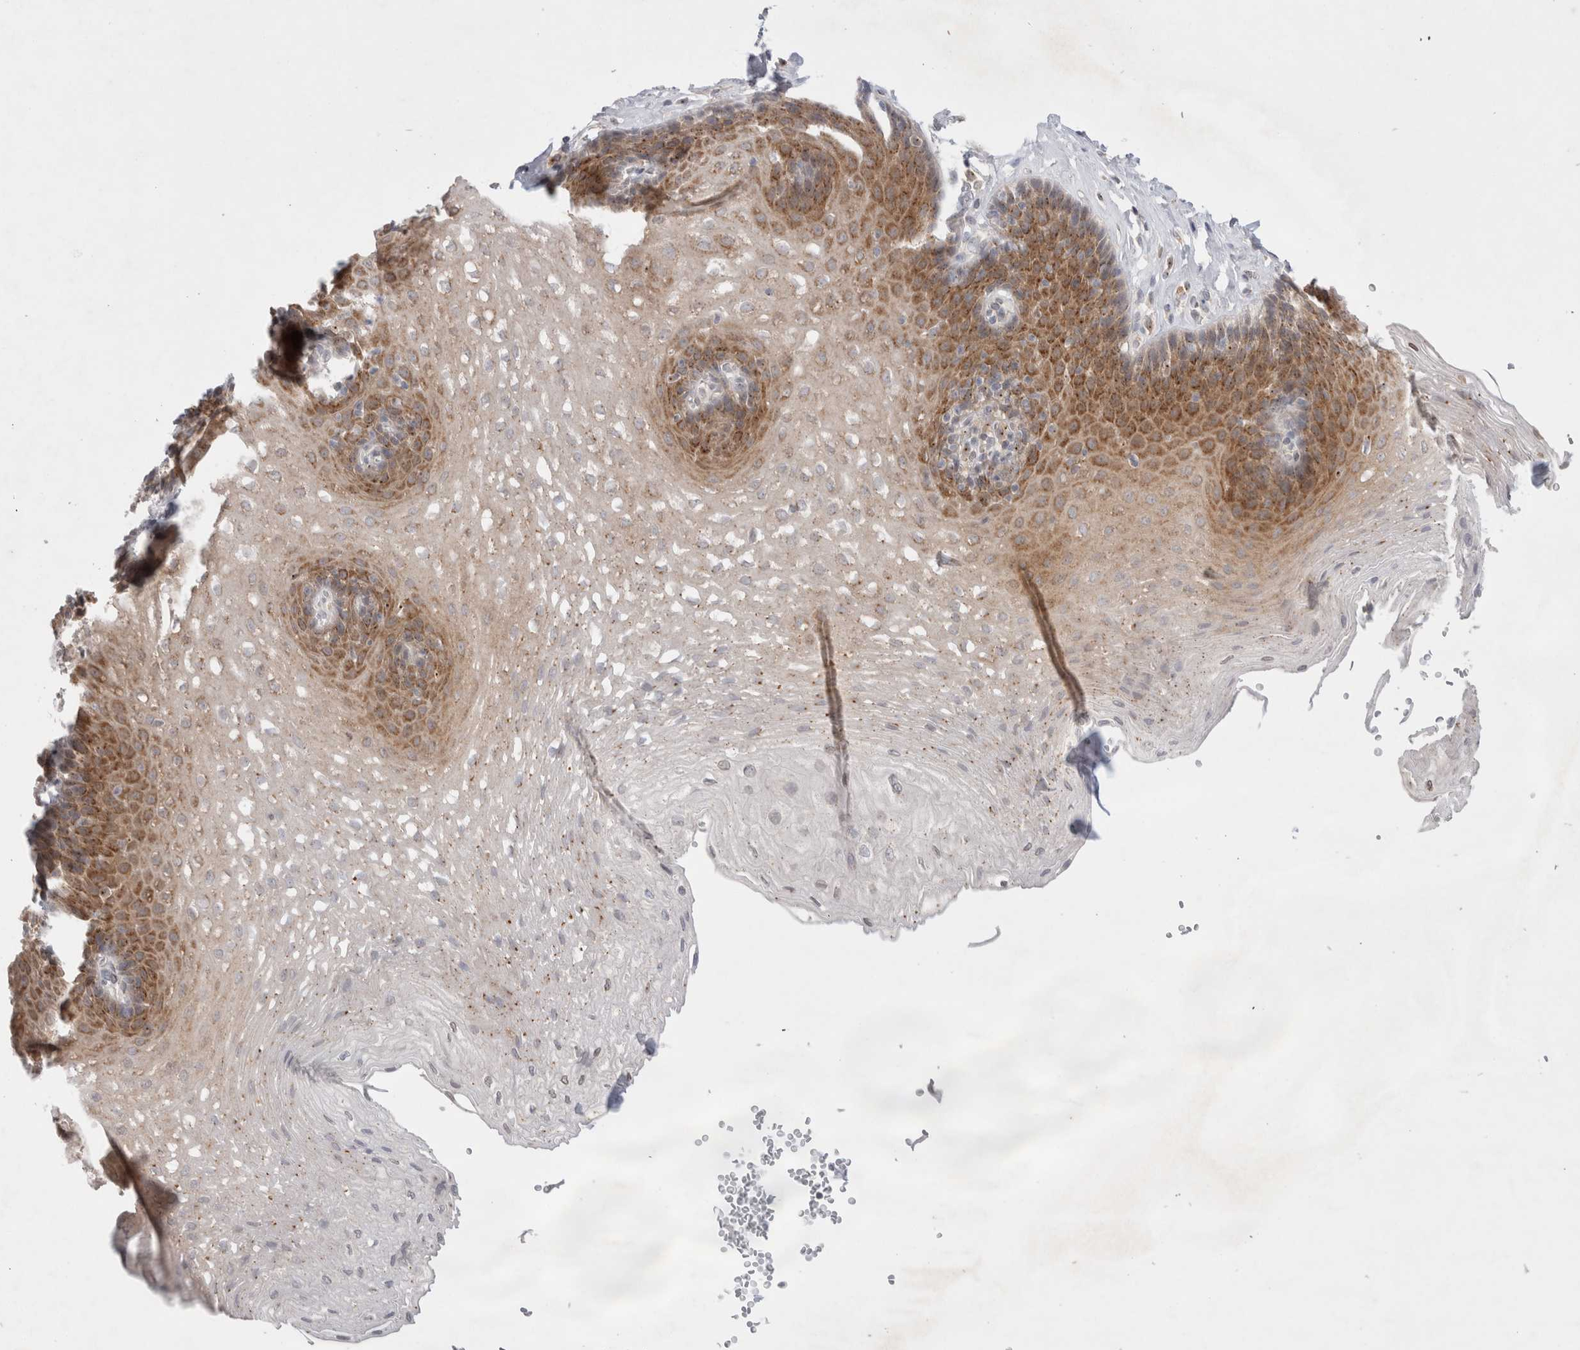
{"staining": {"intensity": "moderate", "quantity": ">75%", "location": "cytoplasmic/membranous"}, "tissue": "esophagus", "cell_type": "Squamous epithelial cells", "image_type": "normal", "snomed": [{"axis": "morphology", "description": "Normal tissue, NOS"}, {"axis": "topography", "description": "Esophagus"}], "caption": "Moderate cytoplasmic/membranous protein expression is appreciated in approximately >75% of squamous epithelial cells in esophagus. (DAB (3,3'-diaminobenzidine) = brown stain, brightfield microscopy at high magnification).", "gene": "BICD2", "patient": {"sex": "female", "age": 66}}